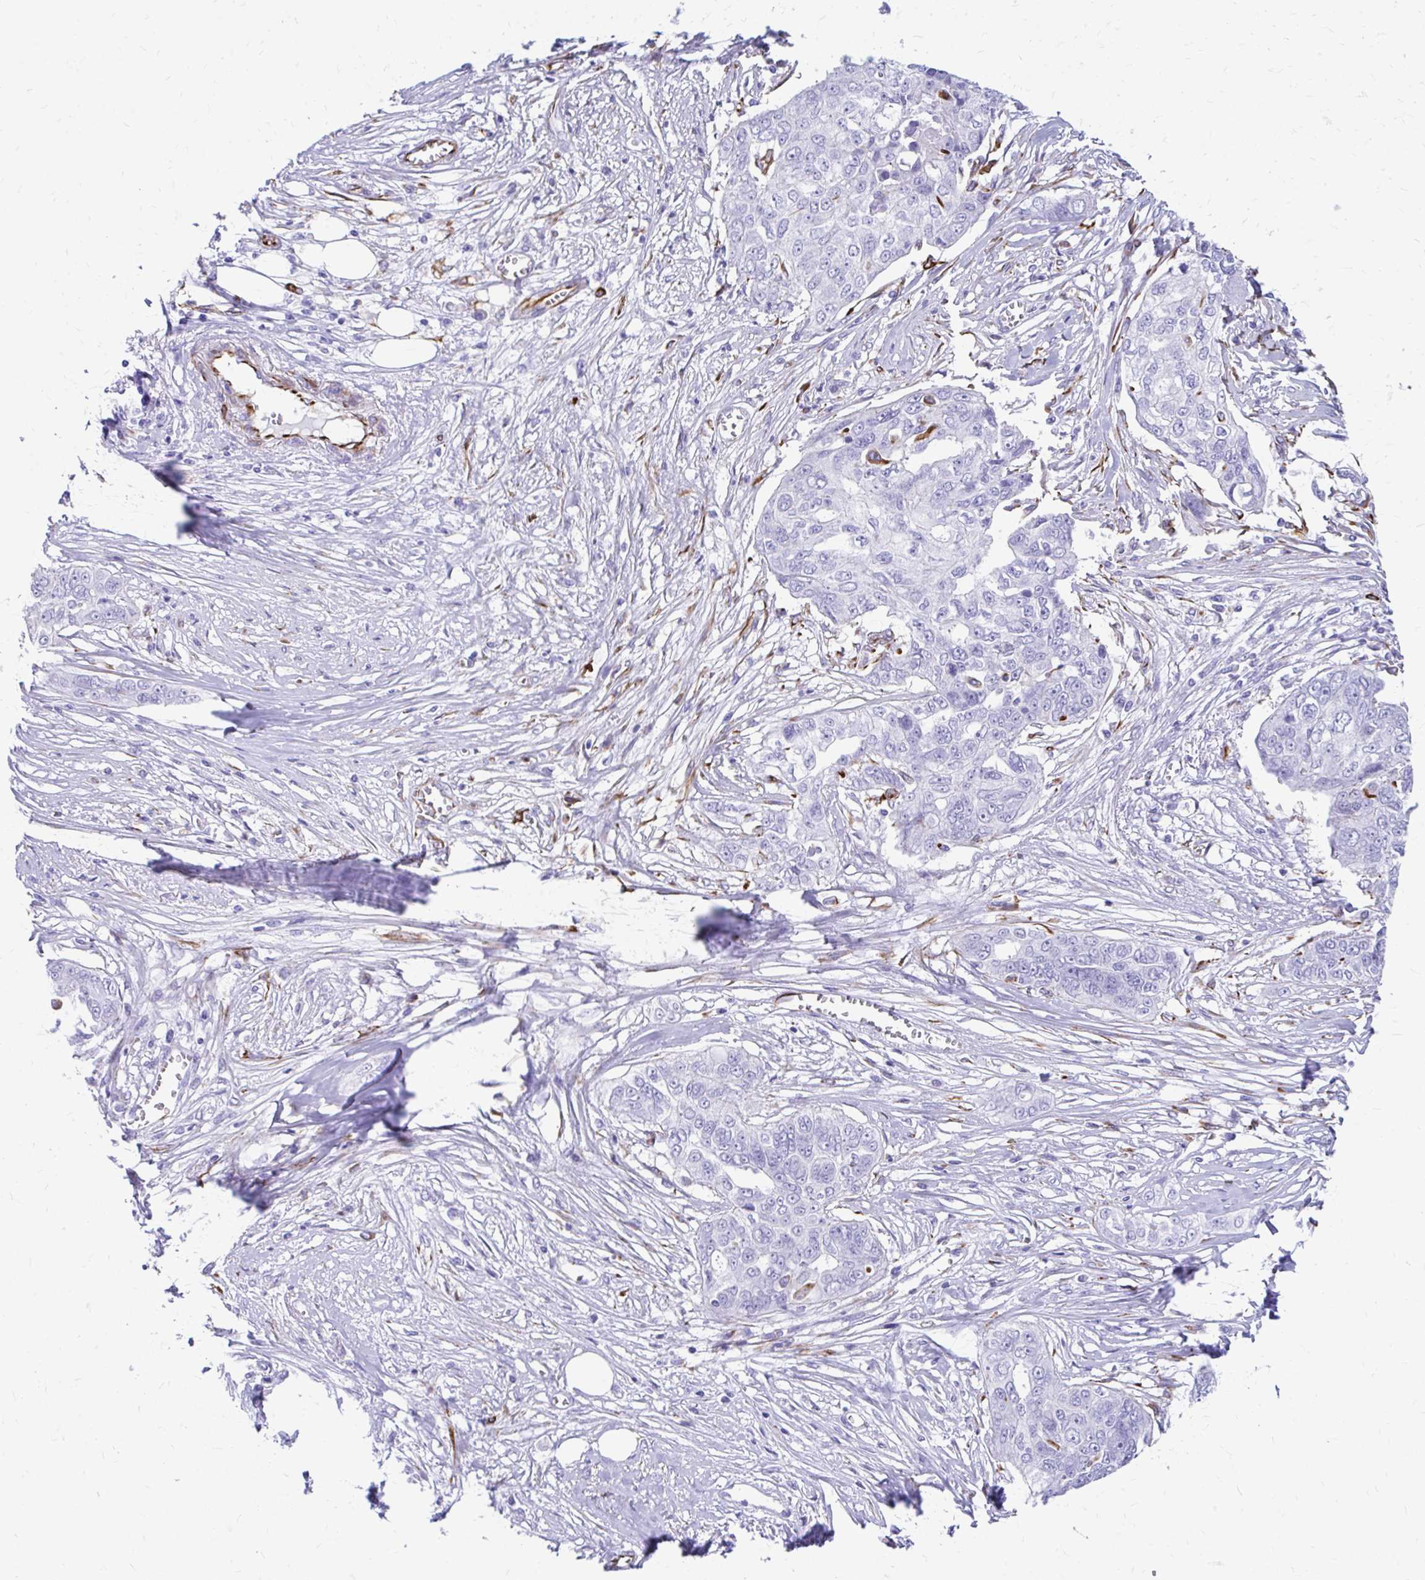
{"staining": {"intensity": "negative", "quantity": "none", "location": "none"}, "tissue": "ovarian cancer", "cell_type": "Tumor cells", "image_type": "cancer", "snomed": [{"axis": "morphology", "description": "Carcinoma, endometroid"}, {"axis": "topography", "description": "Ovary"}], "caption": "Immunohistochemistry of human ovarian cancer (endometroid carcinoma) shows no staining in tumor cells.", "gene": "ZNF699", "patient": {"sex": "female", "age": 70}}